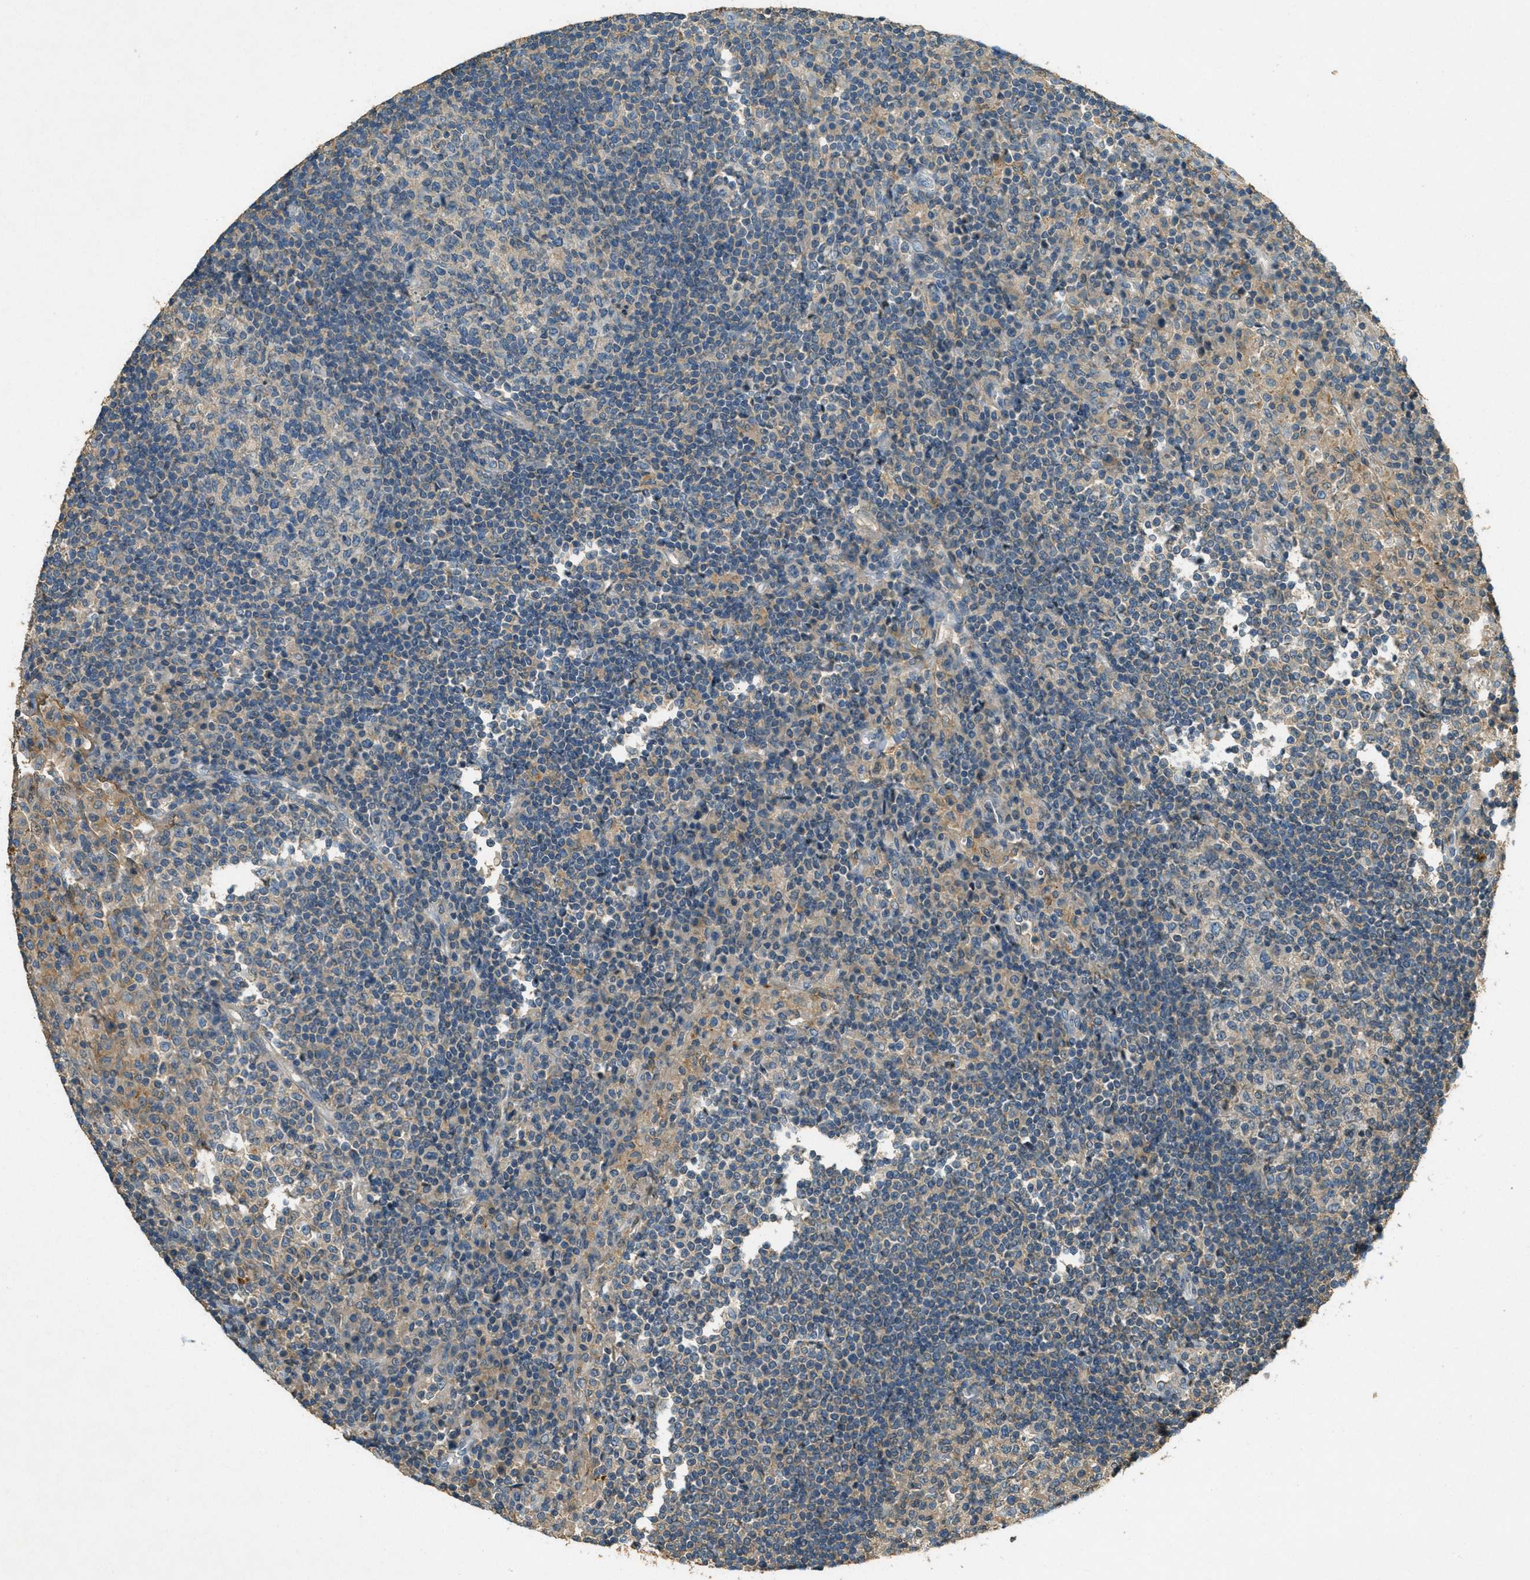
{"staining": {"intensity": "weak", "quantity": "<25%", "location": "cytoplasmic/membranous"}, "tissue": "lymph node", "cell_type": "Germinal center cells", "image_type": "normal", "snomed": [{"axis": "morphology", "description": "Normal tissue, NOS"}, {"axis": "topography", "description": "Lymph node"}], "caption": "Immunohistochemistry of benign lymph node displays no staining in germinal center cells. (DAB (3,3'-diaminobenzidine) immunohistochemistry with hematoxylin counter stain).", "gene": "NUDT4B", "patient": {"sex": "female", "age": 53}}